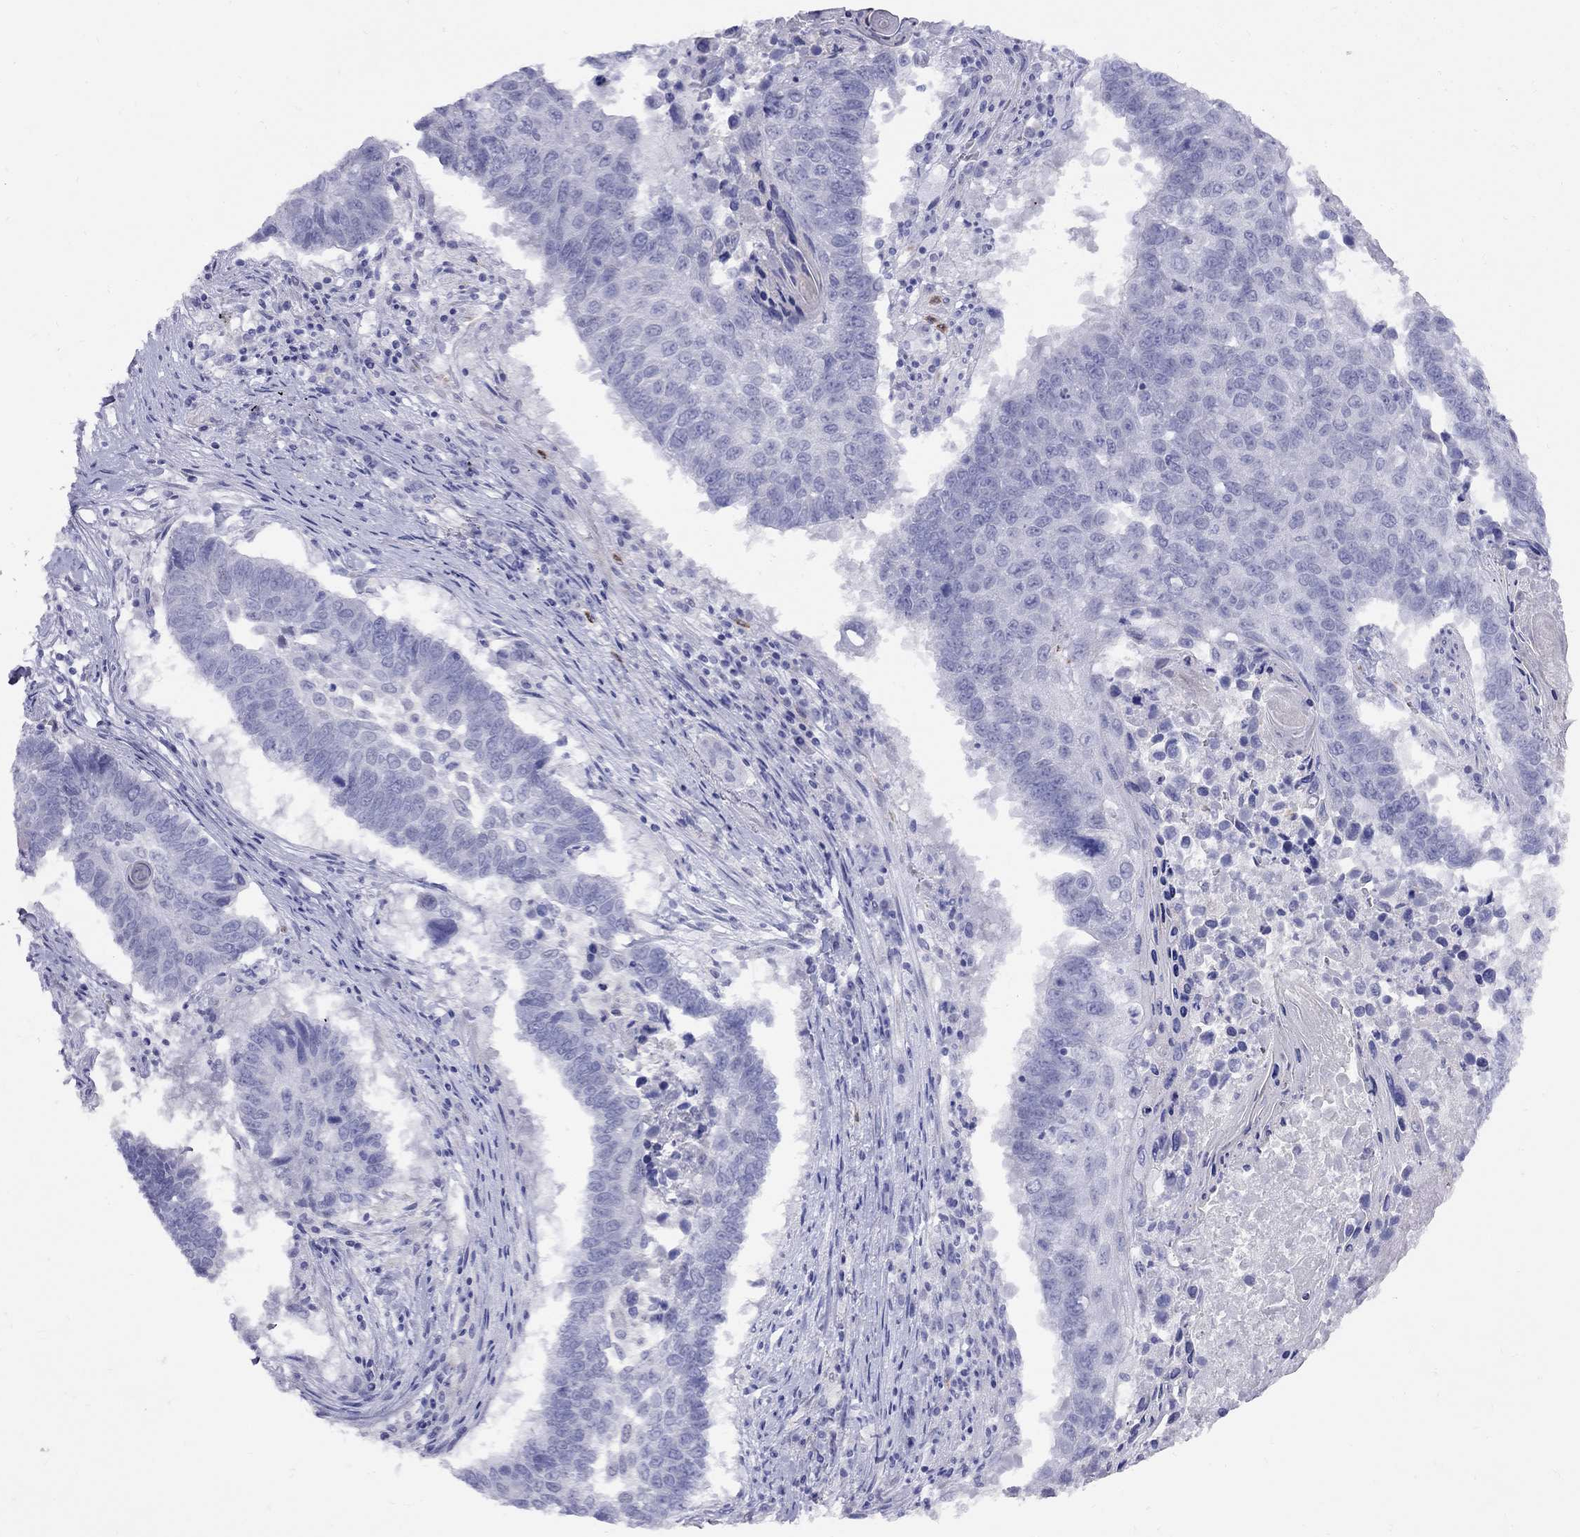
{"staining": {"intensity": "negative", "quantity": "none", "location": "none"}, "tissue": "lung cancer", "cell_type": "Tumor cells", "image_type": "cancer", "snomed": [{"axis": "morphology", "description": "Squamous cell carcinoma, NOS"}, {"axis": "topography", "description": "Lung"}], "caption": "This is an immunohistochemistry histopathology image of lung cancer. There is no staining in tumor cells.", "gene": "SPINT4", "patient": {"sex": "male", "age": 73}}